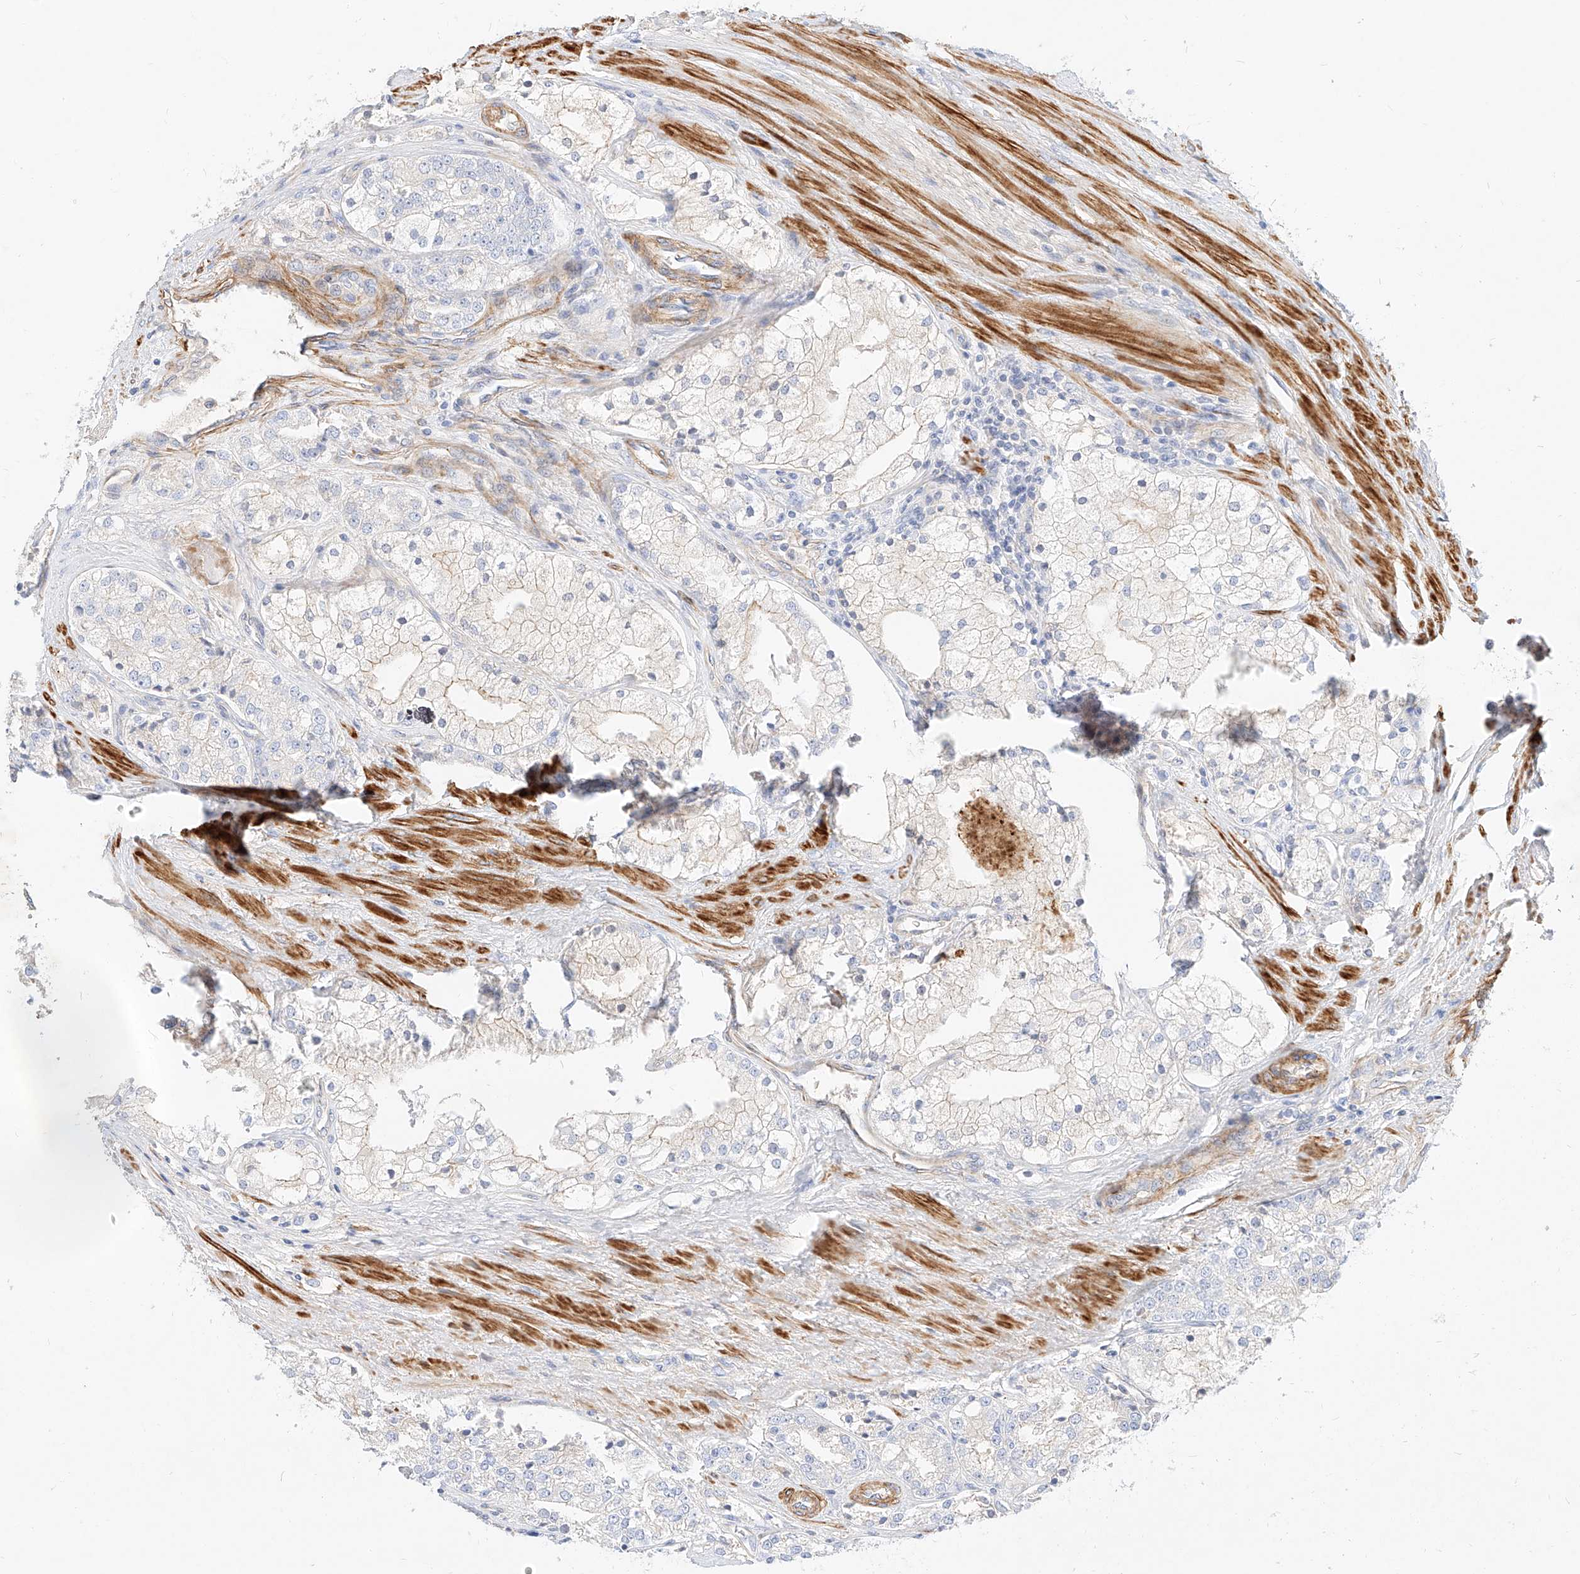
{"staining": {"intensity": "negative", "quantity": "none", "location": "none"}, "tissue": "prostate cancer", "cell_type": "Tumor cells", "image_type": "cancer", "snomed": [{"axis": "morphology", "description": "Adenocarcinoma, High grade"}, {"axis": "topography", "description": "Prostate"}], "caption": "A high-resolution image shows IHC staining of prostate high-grade adenocarcinoma, which shows no significant expression in tumor cells. The staining was performed using DAB to visualize the protein expression in brown, while the nuclei were stained in blue with hematoxylin (Magnification: 20x).", "gene": "KCNH5", "patient": {"sex": "male", "age": 50}}